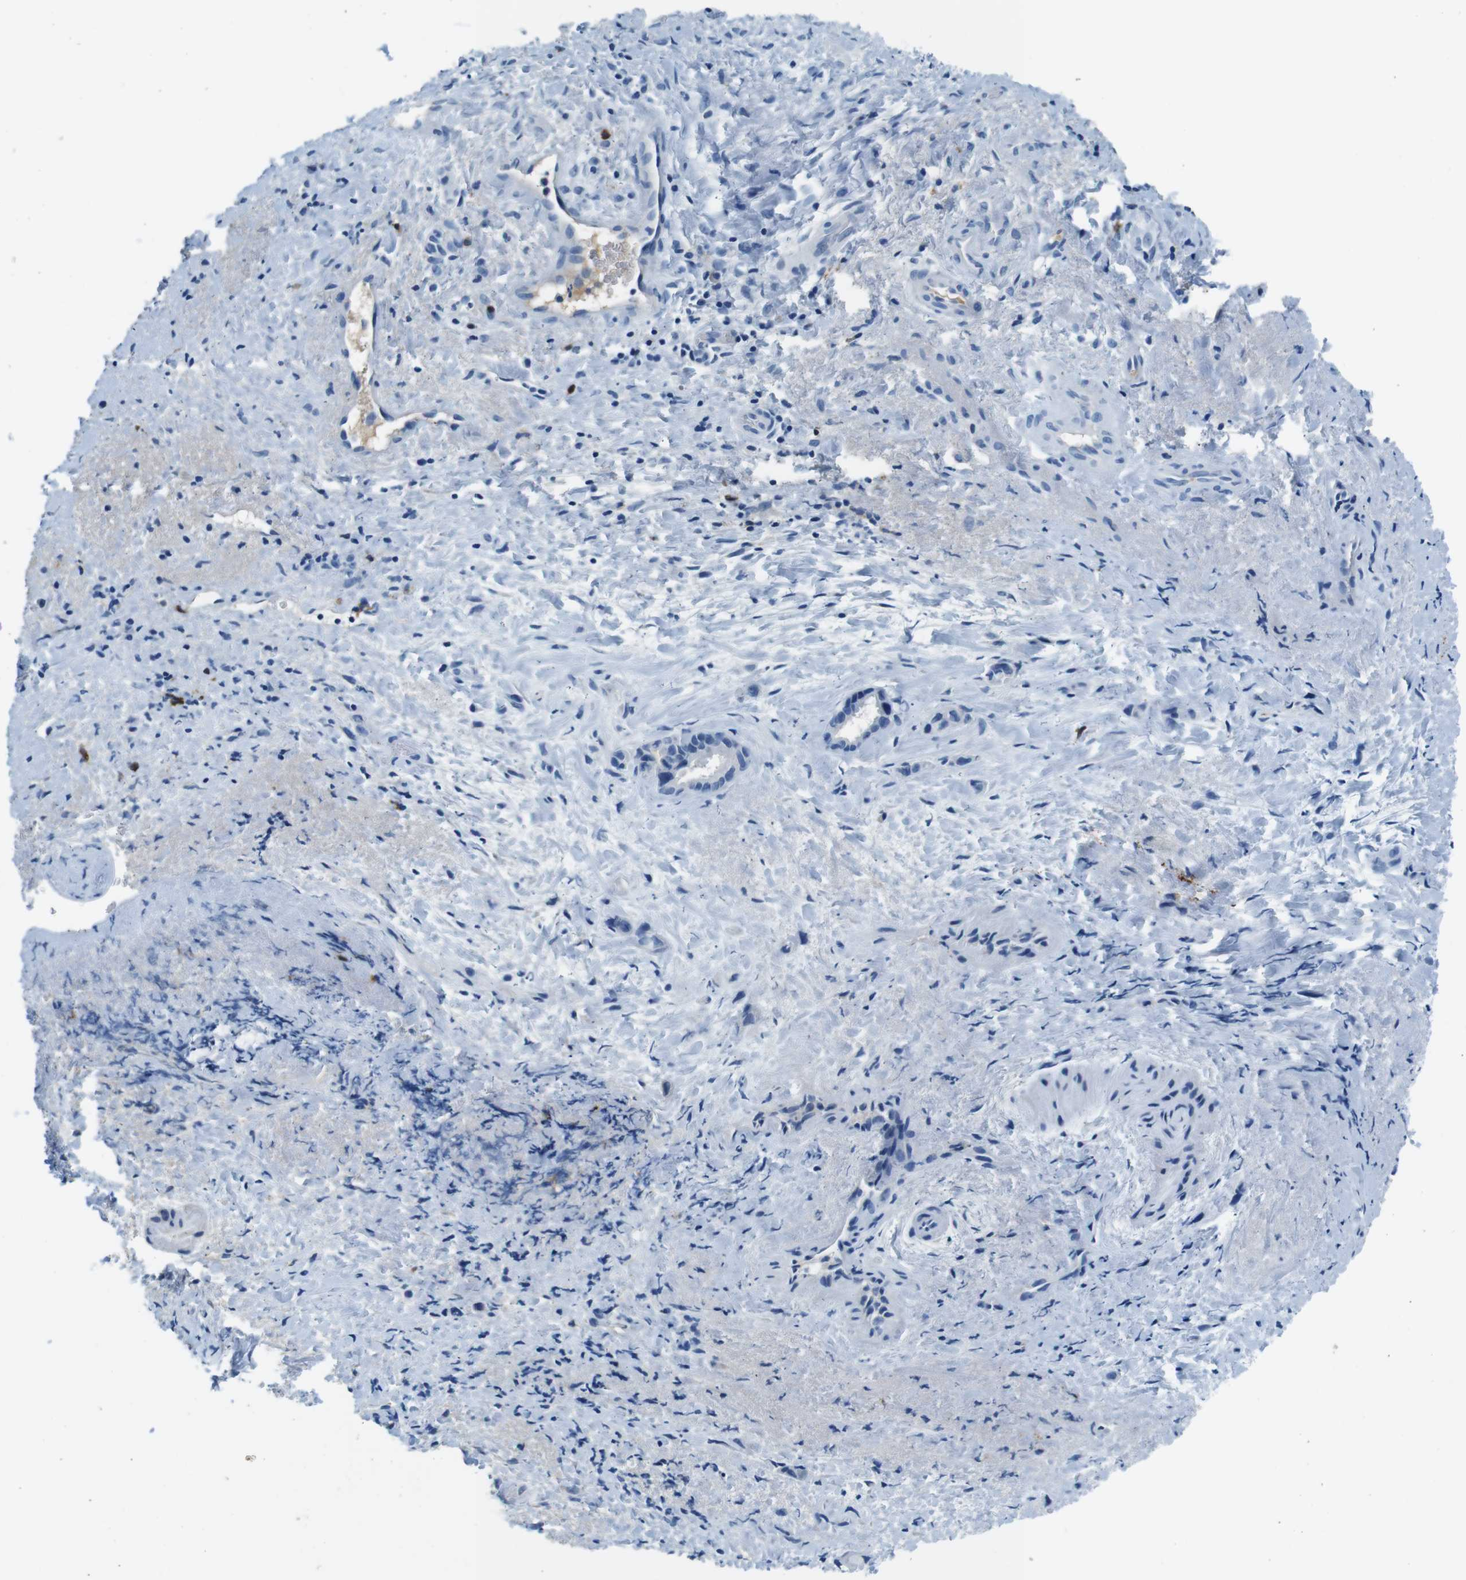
{"staining": {"intensity": "negative", "quantity": "none", "location": "none"}, "tissue": "liver cancer", "cell_type": "Tumor cells", "image_type": "cancer", "snomed": [{"axis": "morphology", "description": "Cholangiocarcinoma"}, {"axis": "topography", "description": "Liver"}], "caption": "The micrograph reveals no significant positivity in tumor cells of liver cancer (cholangiocarcinoma).", "gene": "IGHD", "patient": {"sex": "female", "age": 65}}